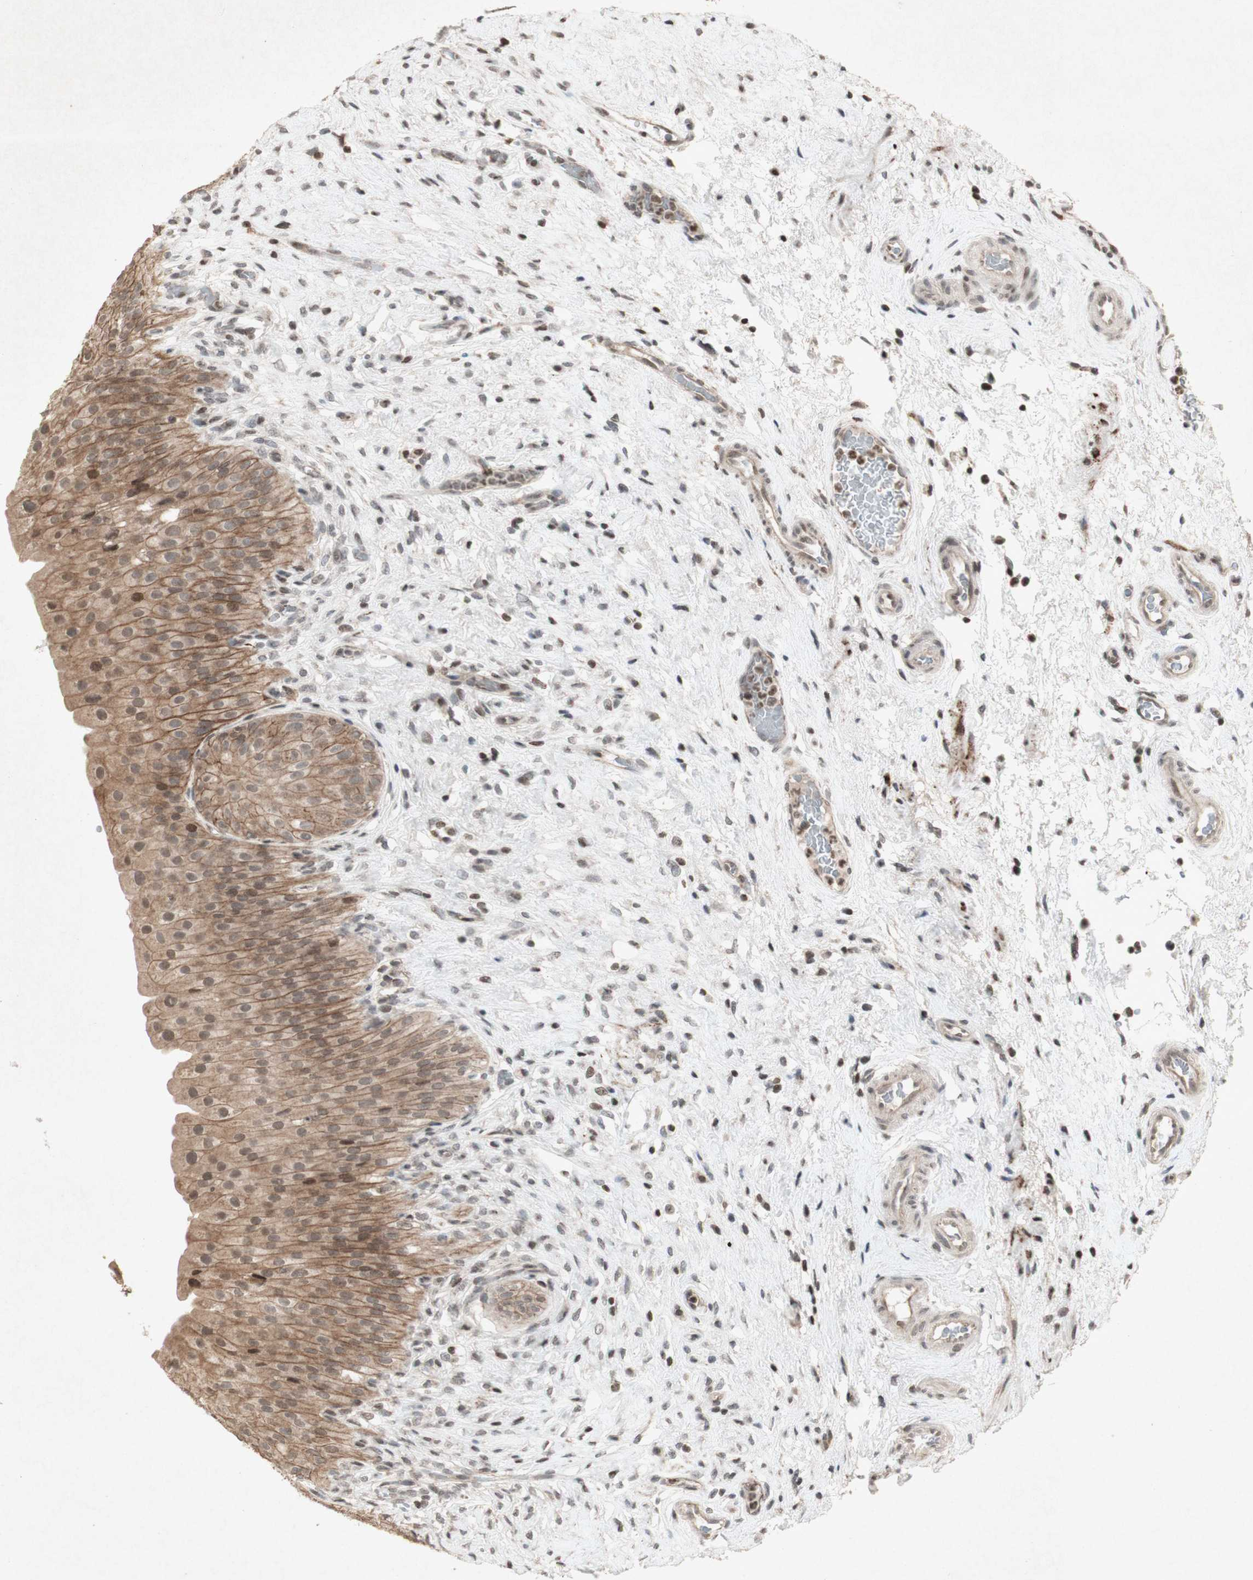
{"staining": {"intensity": "moderate", "quantity": ">75%", "location": "cytoplasmic/membranous,nuclear"}, "tissue": "urinary bladder", "cell_type": "Urothelial cells", "image_type": "normal", "snomed": [{"axis": "morphology", "description": "Normal tissue, NOS"}, {"axis": "morphology", "description": "Urothelial carcinoma, High grade"}, {"axis": "topography", "description": "Urinary bladder"}], "caption": "Brown immunohistochemical staining in benign urinary bladder demonstrates moderate cytoplasmic/membranous,nuclear positivity in about >75% of urothelial cells.", "gene": "PLXNA1", "patient": {"sex": "male", "age": 46}}